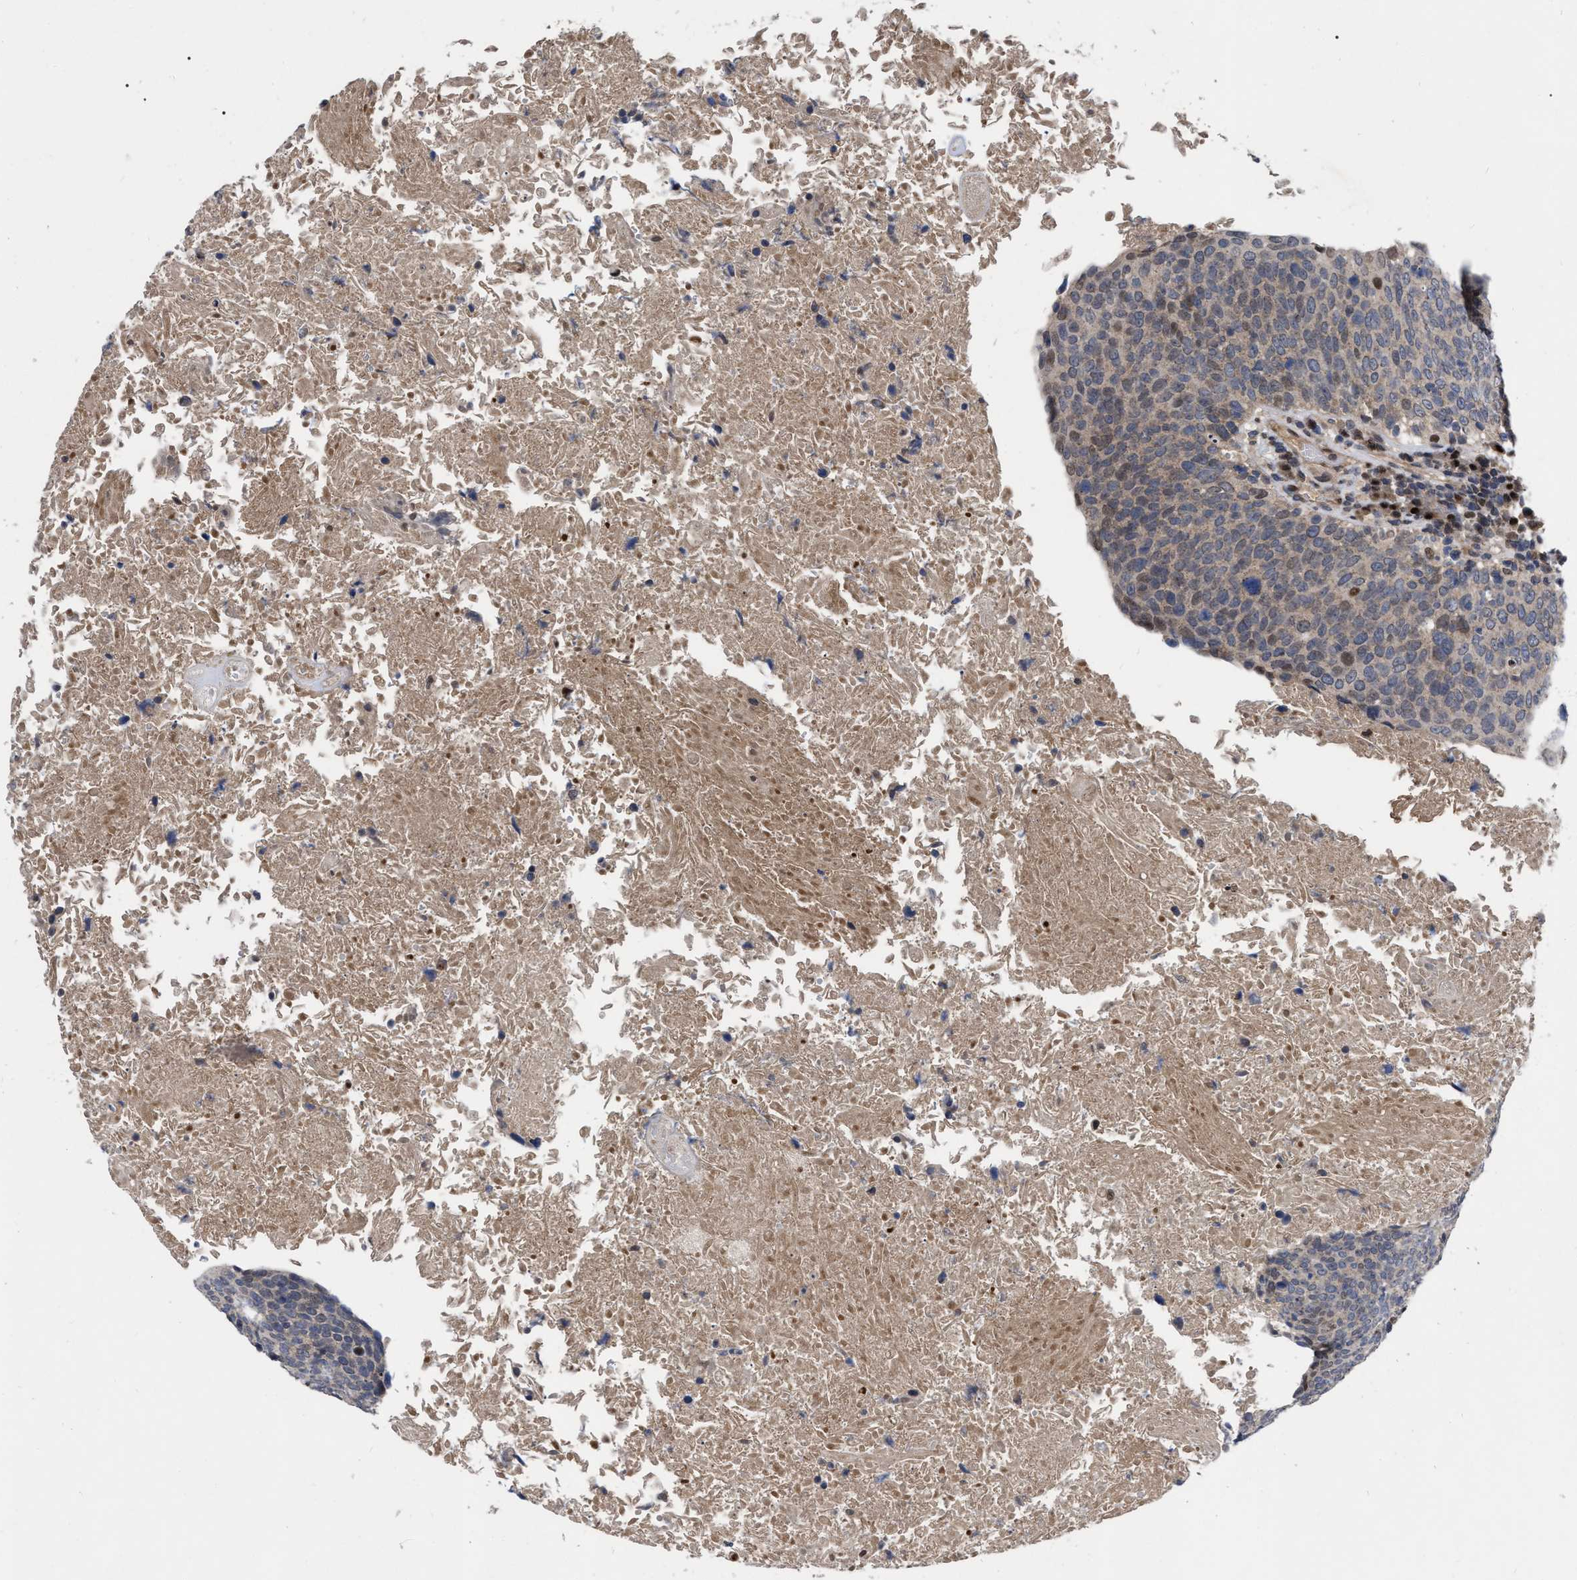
{"staining": {"intensity": "moderate", "quantity": "<25%", "location": "nuclear"}, "tissue": "head and neck cancer", "cell_type": "Tumor cells", "image_type": "cancer", "snomed": [{"axis": "morphology", "description": "Squamous cell carcinoma, NOS"}, {"axis": "morphology", "description": "Squamous cell carcinoma, metastatic, NOS"}, {"axis": "topography", "description": "Lymph node"}, {"axis": "topography", "description": "Head-Neck"}], "caption": "Protein staining shows moderate nuclear expression in approximately <25% of tumor cells in head and neck squamous cell carcinoma.", "gene": "MDM4", "patient": {"sex": "male", "age": 62}}